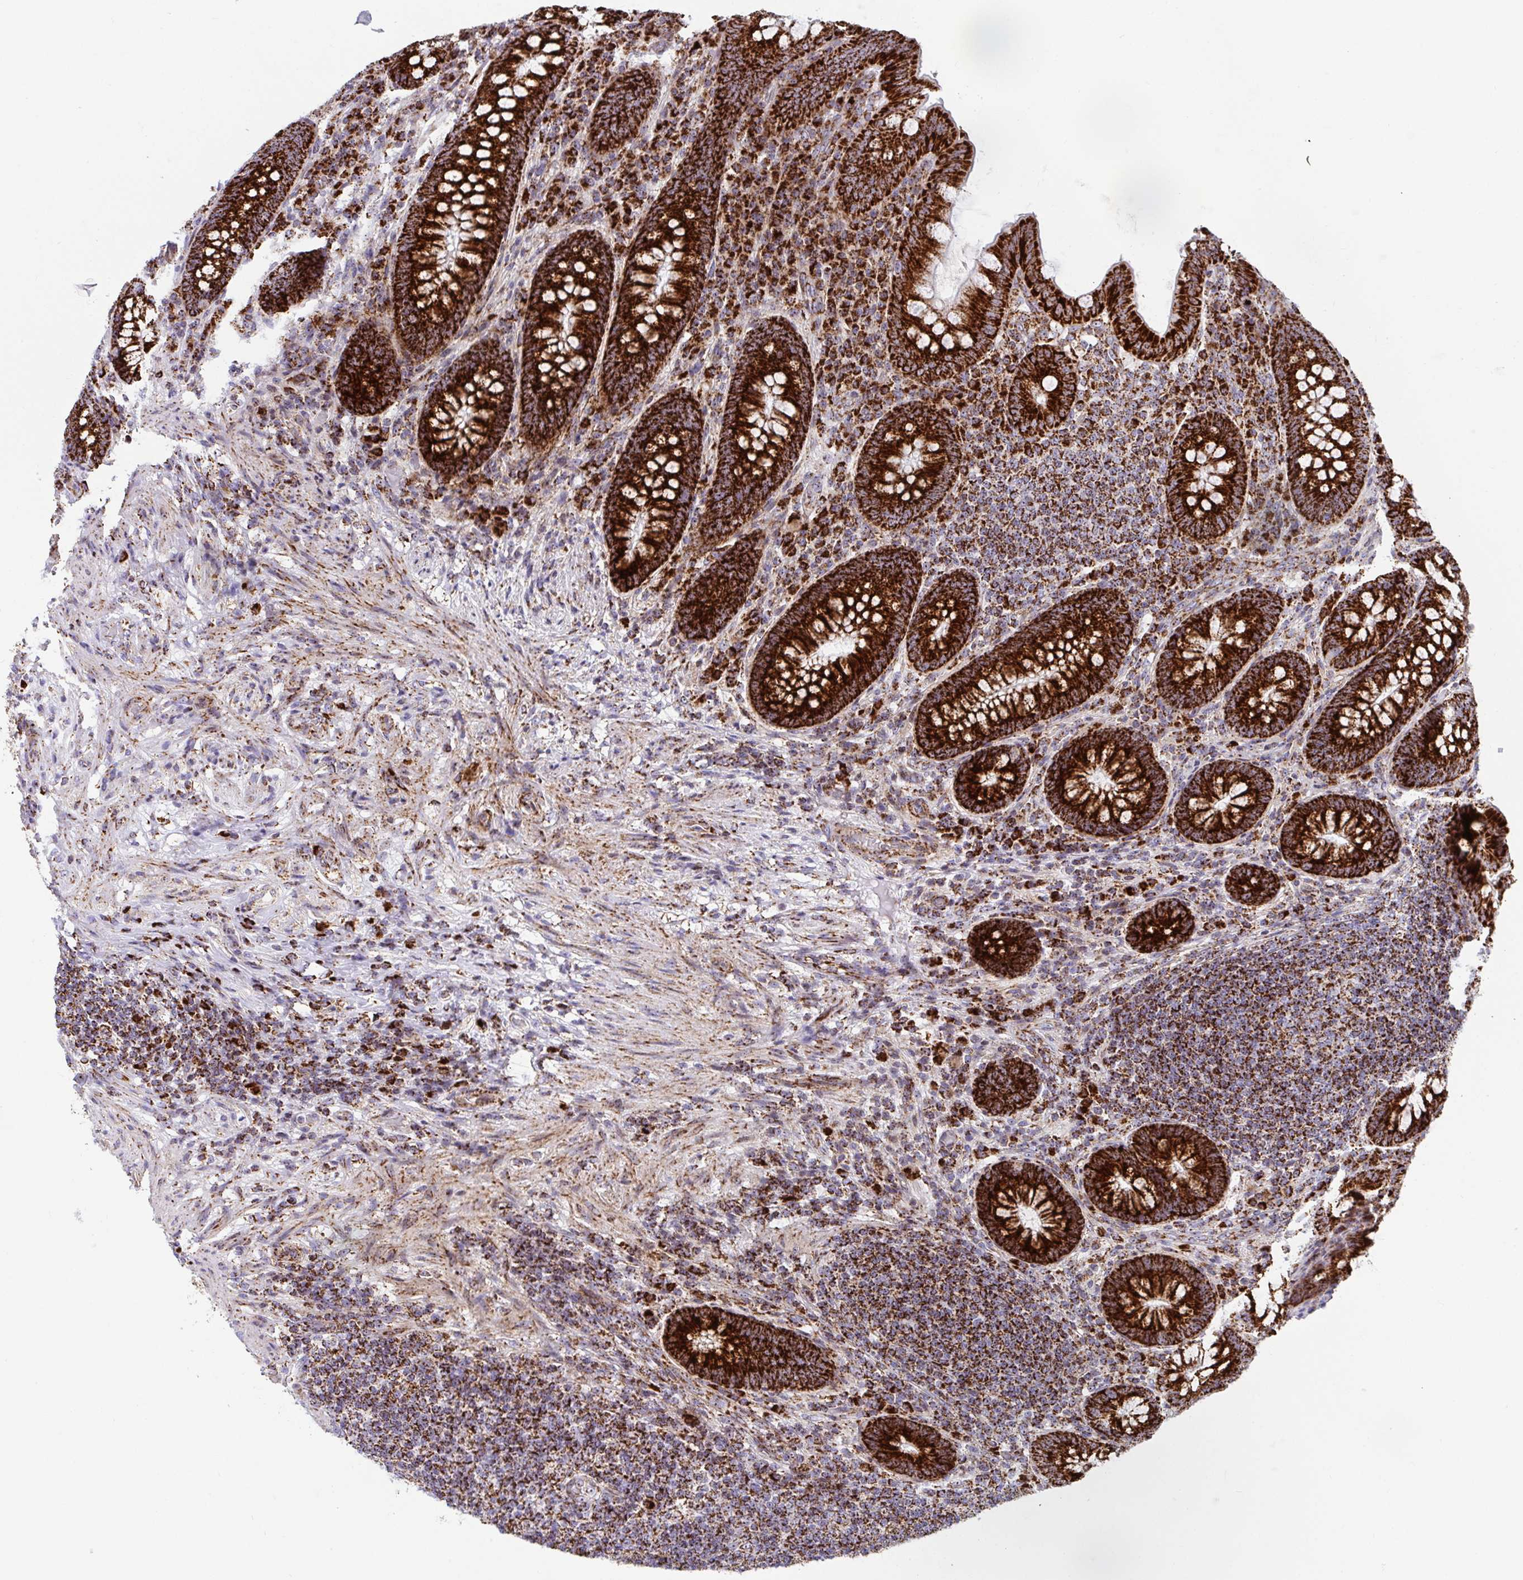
{"staining": {"intensity": "strong", "quantity": ">75%", "location": "cytoplasmic/membranous"}, "tissue": "appendix", "cell_type": "Glandular cells", "image_type": "normal", "snomed": [{"axis": "morphology", "description": "Normal tissue, NOS"}, {"axis": "topography", "description": "Appendix"}], "caption": "DAB immunohistochemical staining of benign human appendix displays strong cytoplasmic/membranous protein staining in about >75% of glandular cells.", "gene": "ATP5MJ", "patient": {"sex": "male", "age": 71}}